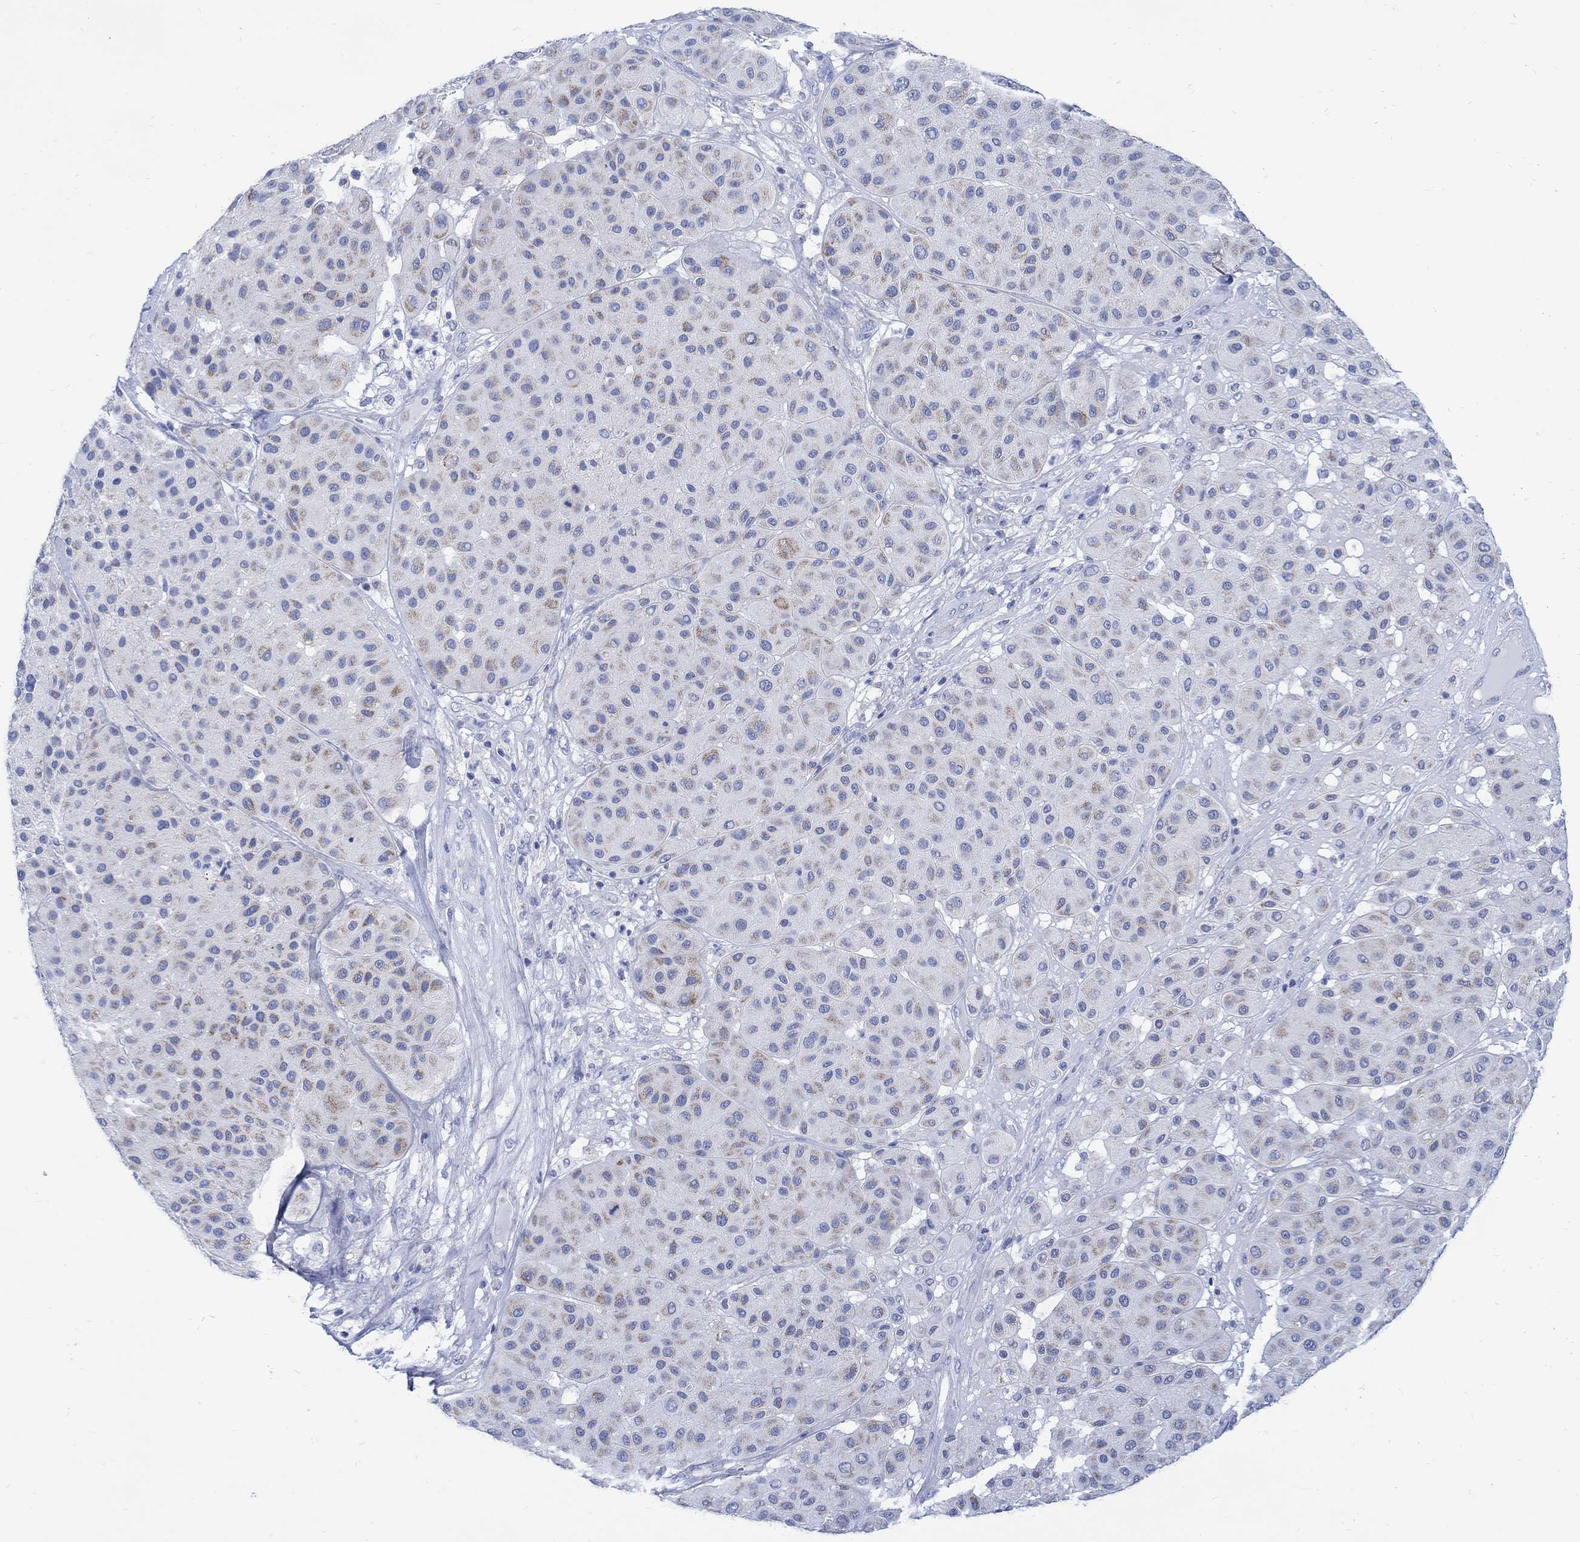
{"staining": {"intensity": "weak", "quantity": "25%-75%", "location": "cytoplasmic/membranous"}, "tissue": "melanoma", "cell_type": "Tumor cells", "image_type": "cancer", "snomed": [{"axis": "morphology", "description": "Malignant melanoma, Metastatic site"}, {"axis": "topography", "description": "Smooth muscle"}], "caption": "This histopathology image reveals melanoma stained with immunohistochemistry (IHC) to label a protein in brown. The cytoplasmic/membranous of tumor cells show weak positivity for the protein. Nuclei are counter-stained blue.", "gene": "CPLX2", "patient": {"sex": "male", "age": 41}}